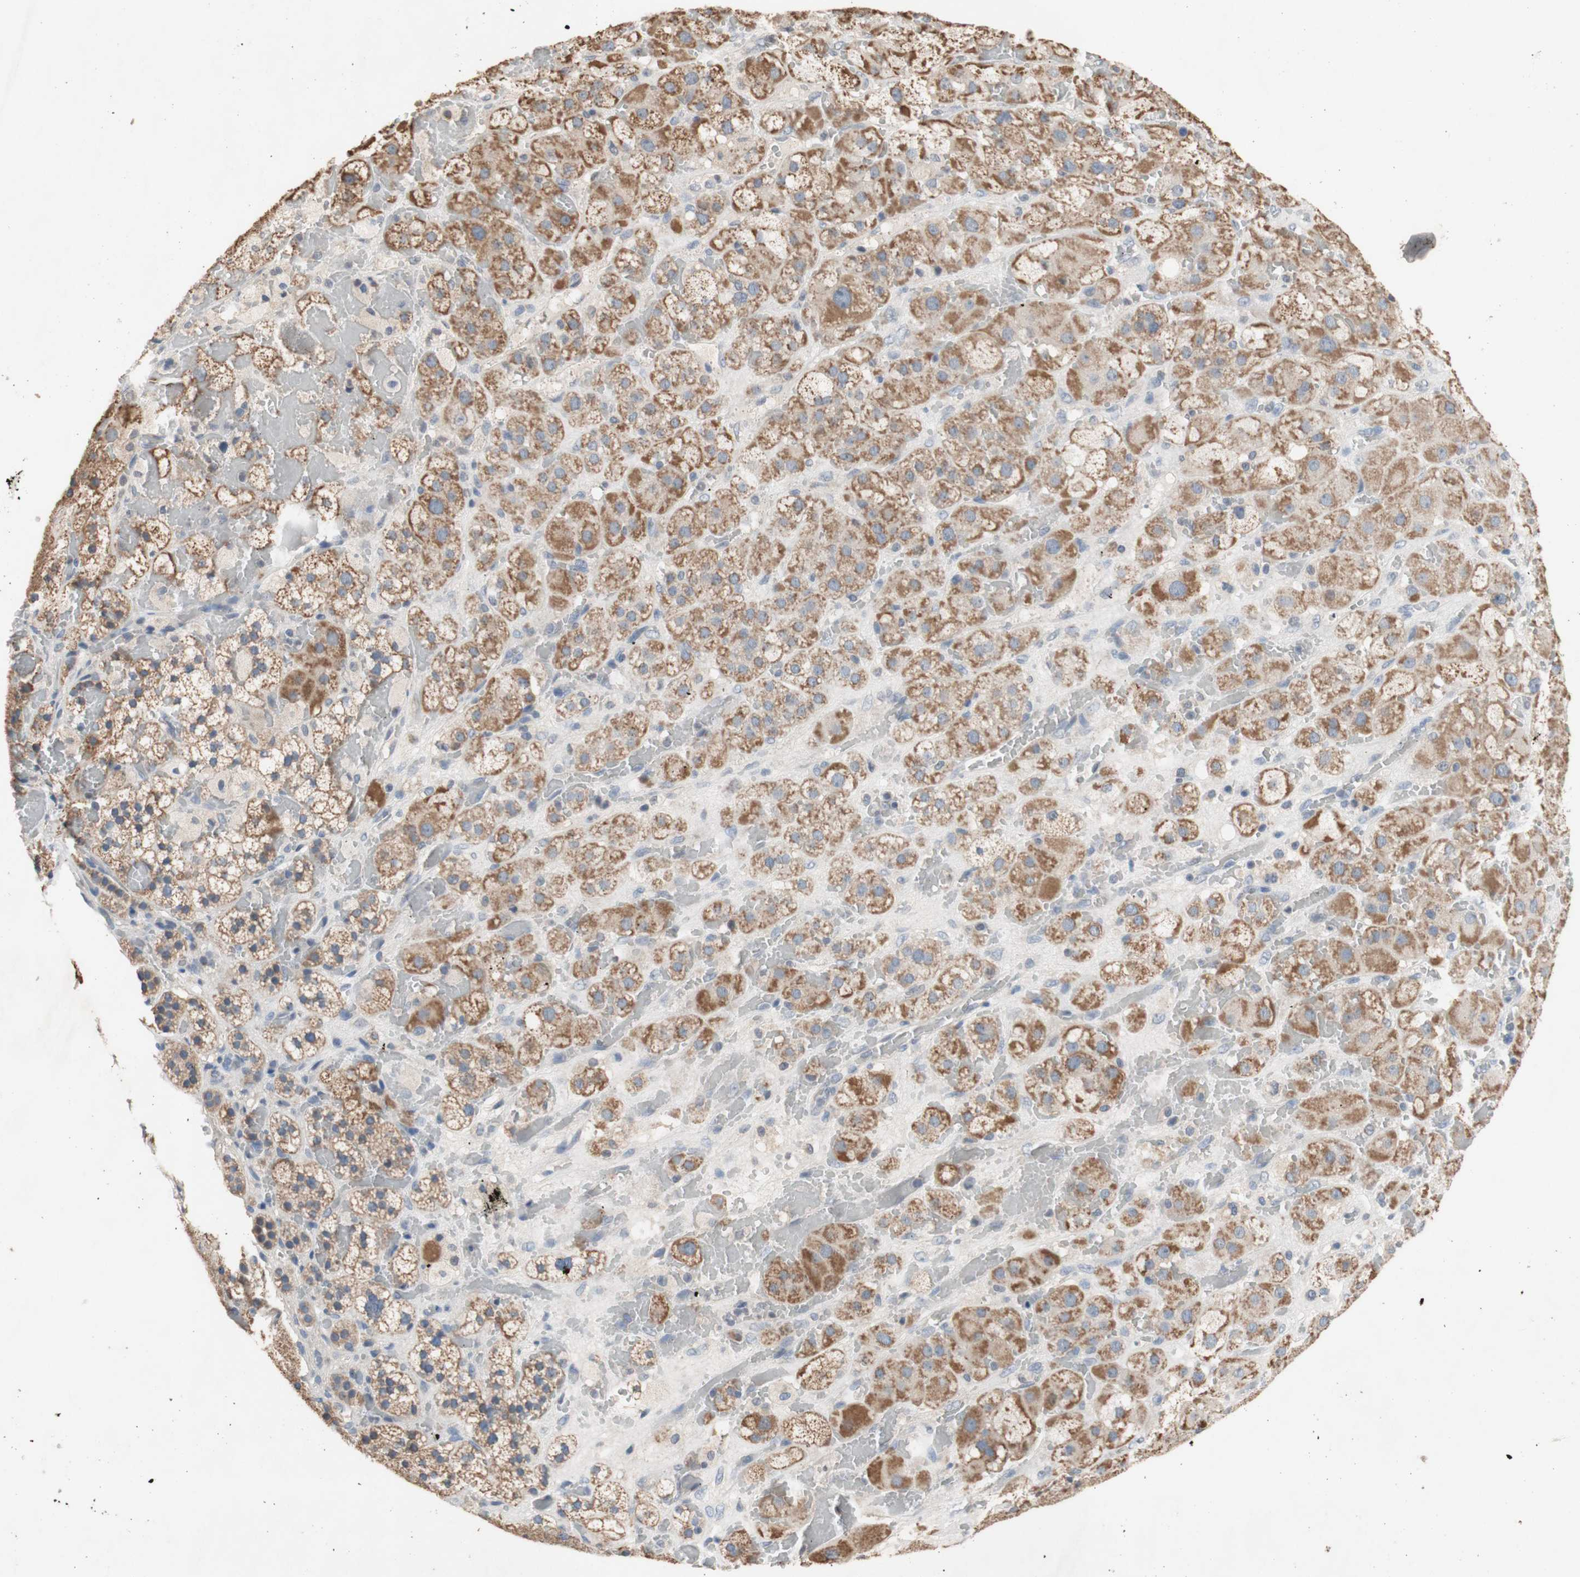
{"staining": {"intensity": "moderate", "quantity": "25%-75%", "location": "cytoplasmic/membranous"}, "tissue": "adrenal gland", "cell_type": "Glandular cells", "image_type": "normal", "snomed": [{"axis": "morphology", "description": "Normal tissue, NOS"}, {"axis": "topography", "description": "Adrenal gland"}], "caption": "Immunohistochemical staining of benign adrenal gland reveals medium levels of moderate cytoplasmic/membranous positivity in approximately 25%-75% of glandular cells. The protein of interest is stained brown, and the nuclei are stained in blue (DAB IHC with brightfield microscopy, high magnification).", "gene": "PTGIS", "patient": {"sex": "female", "age": 47}}